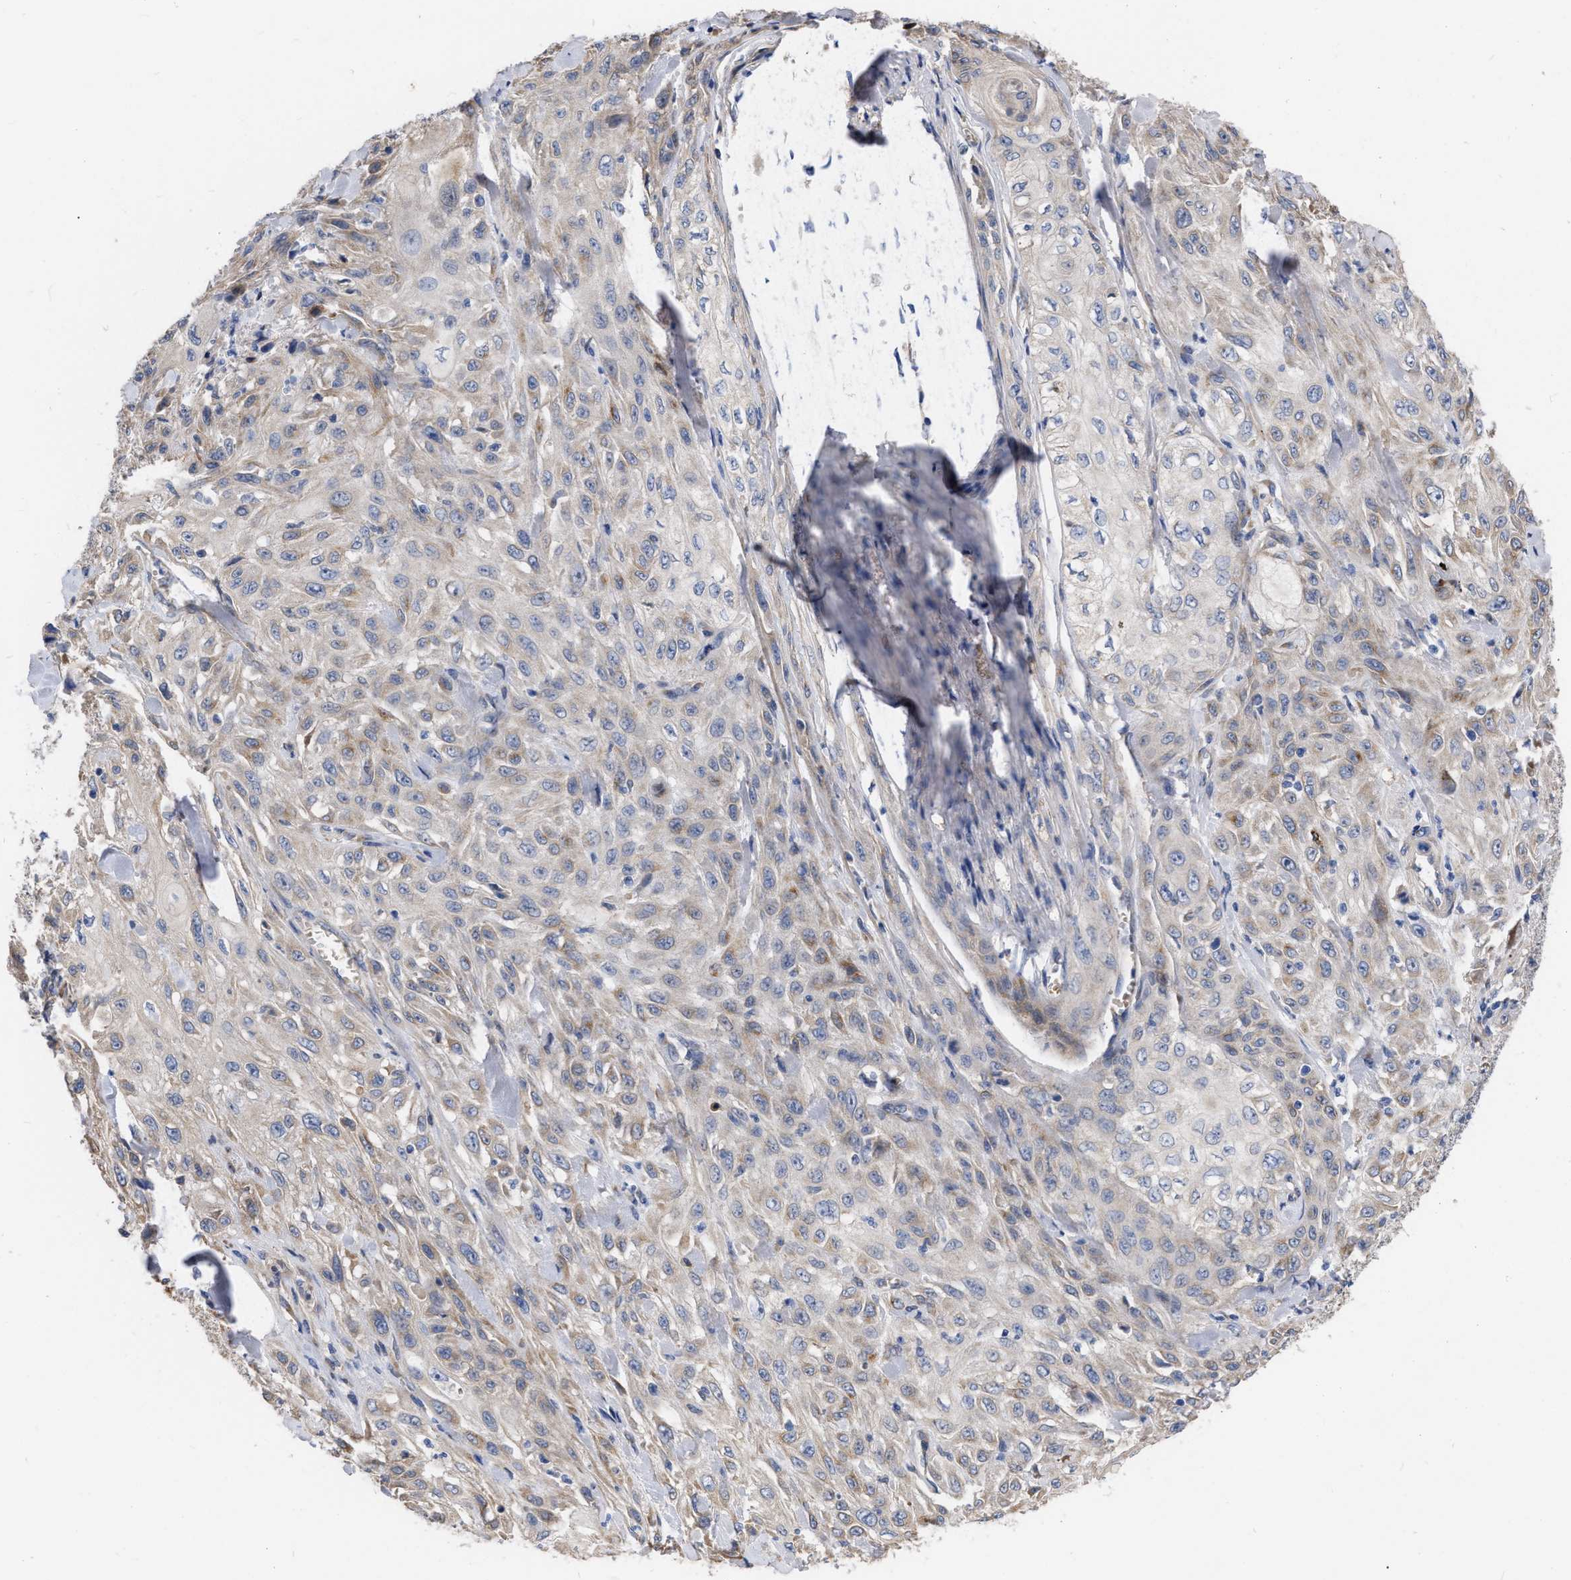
{"staining": {"intensity": "weak", "quantity": "<25%", "location": "cytoplasmic/membranous"}, "tissue": "skin cancer", "cell_type": "Tumor cells", "image_type": "cancer", "snomed": [{"axis": "morphology", "description": "Squamous cell carcinoma, NOS"}, {"axis": "morphology", "description": "Squamous cell carcinoma, metastatic, NOS"}, {"axis": "topography", "description": "Skin"}, {"axis": "topography", "description": "Lymph node"}], "caption": "High power microscopy histopathology image of an IHC histopathology image of metastatic squamous cell carcinoma (skin), revealing no significant positivity in tumor cells.", "gene": "MLST8", "patient": {"sex": "male", "age": 75}}